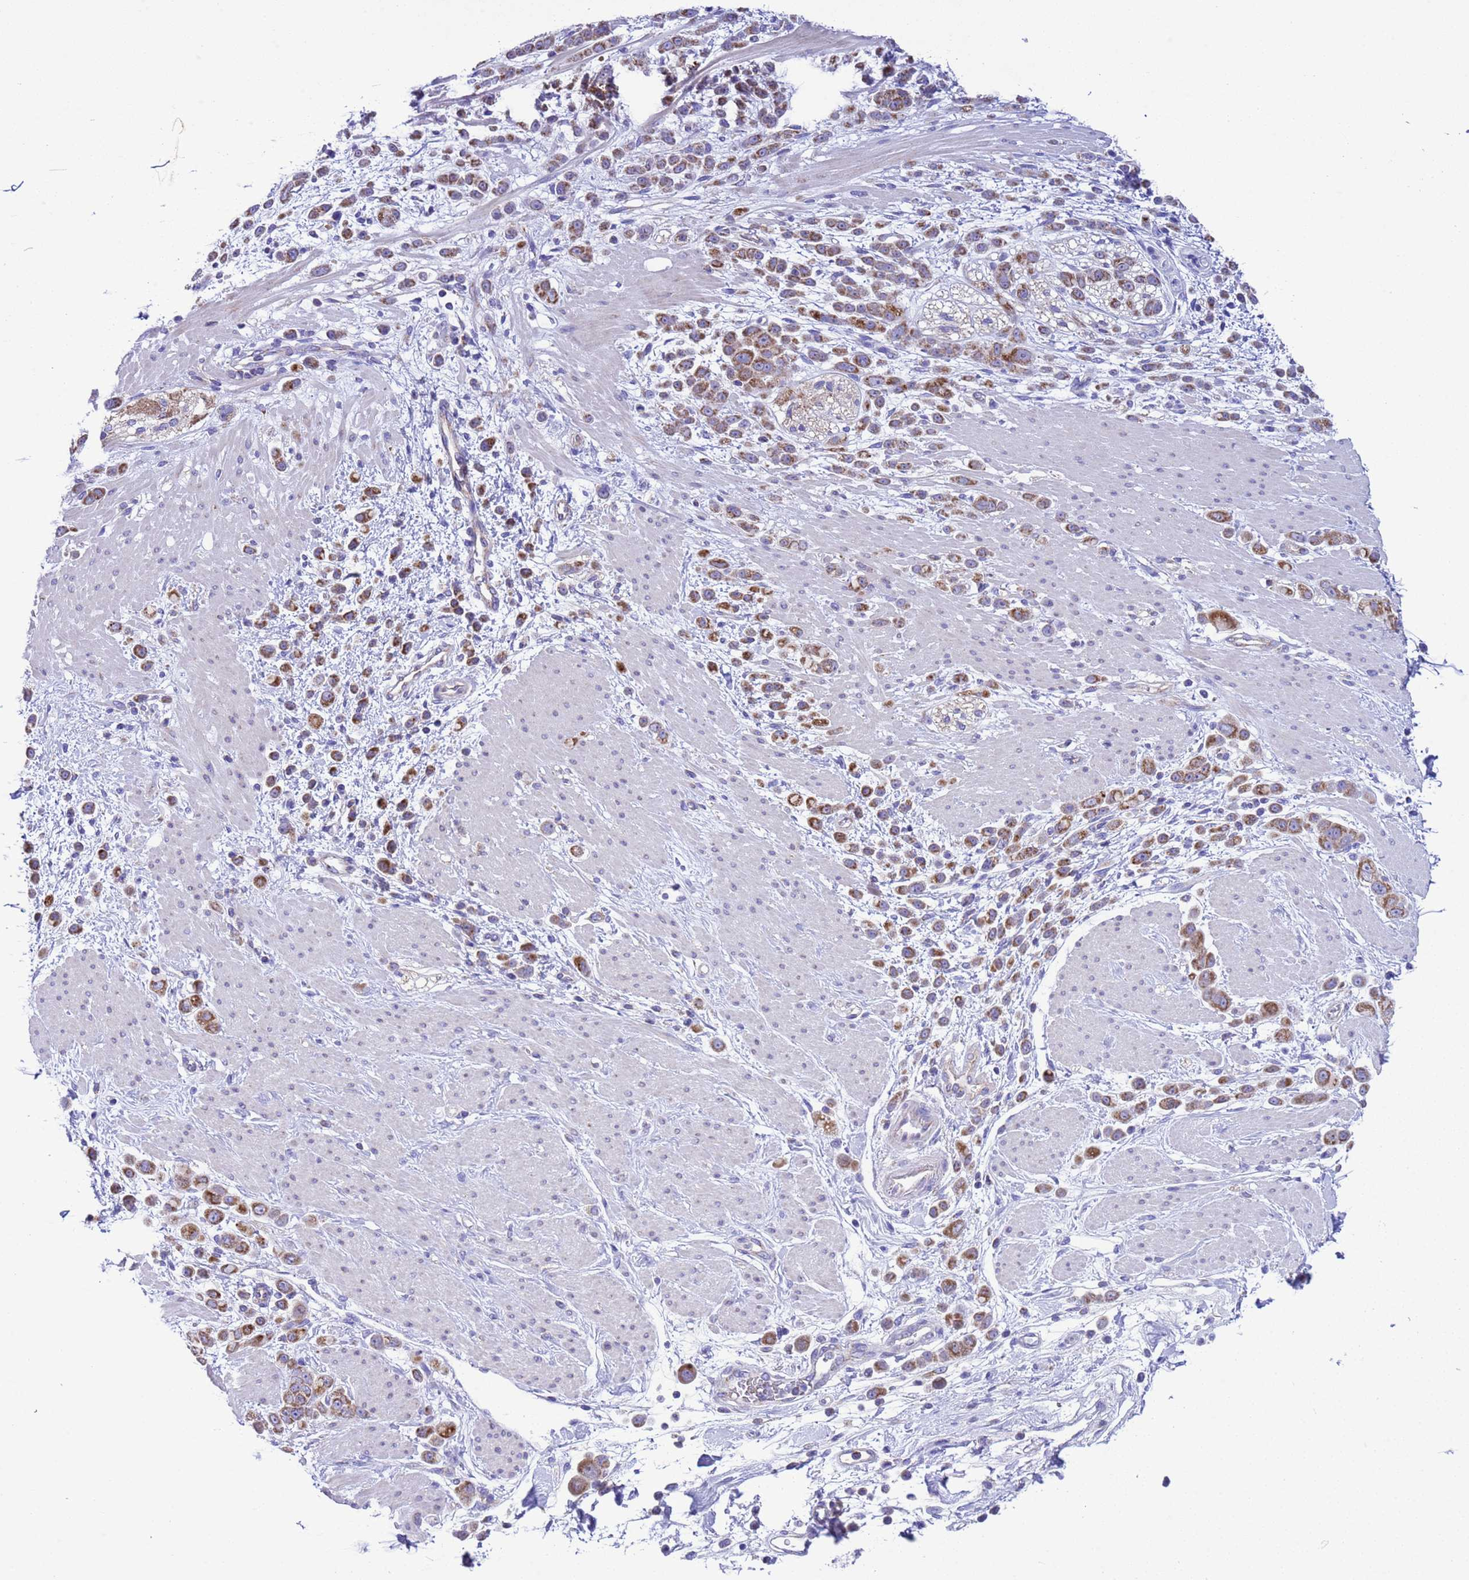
{"staining": {"intensity": "moderate", "quantity": ">75%", "location": "cytoplasmic/membranous"}, "tissue": "pancreatic cancer", "cell_type": "Tumor cells", "image_type": "cancer", "snomed": [{"axis": "morphology", "description": "Normal tissue, NOS"}, {"axis": "morphology", "description": "Adenocarcinoma, NOS"}, {"axis": "topography", "description": "Pancreas"}], "caption": "IHC (DAB (3,3'-diaminobenzidine)) staining of human adenocarcinoma (pancreatic) demonstrates moderate cytoplasmic/membranous protein positivity in about >75% of tumor cells.", "gene": "CCDC191", "patient": {"sex": "female", "age": 64}}